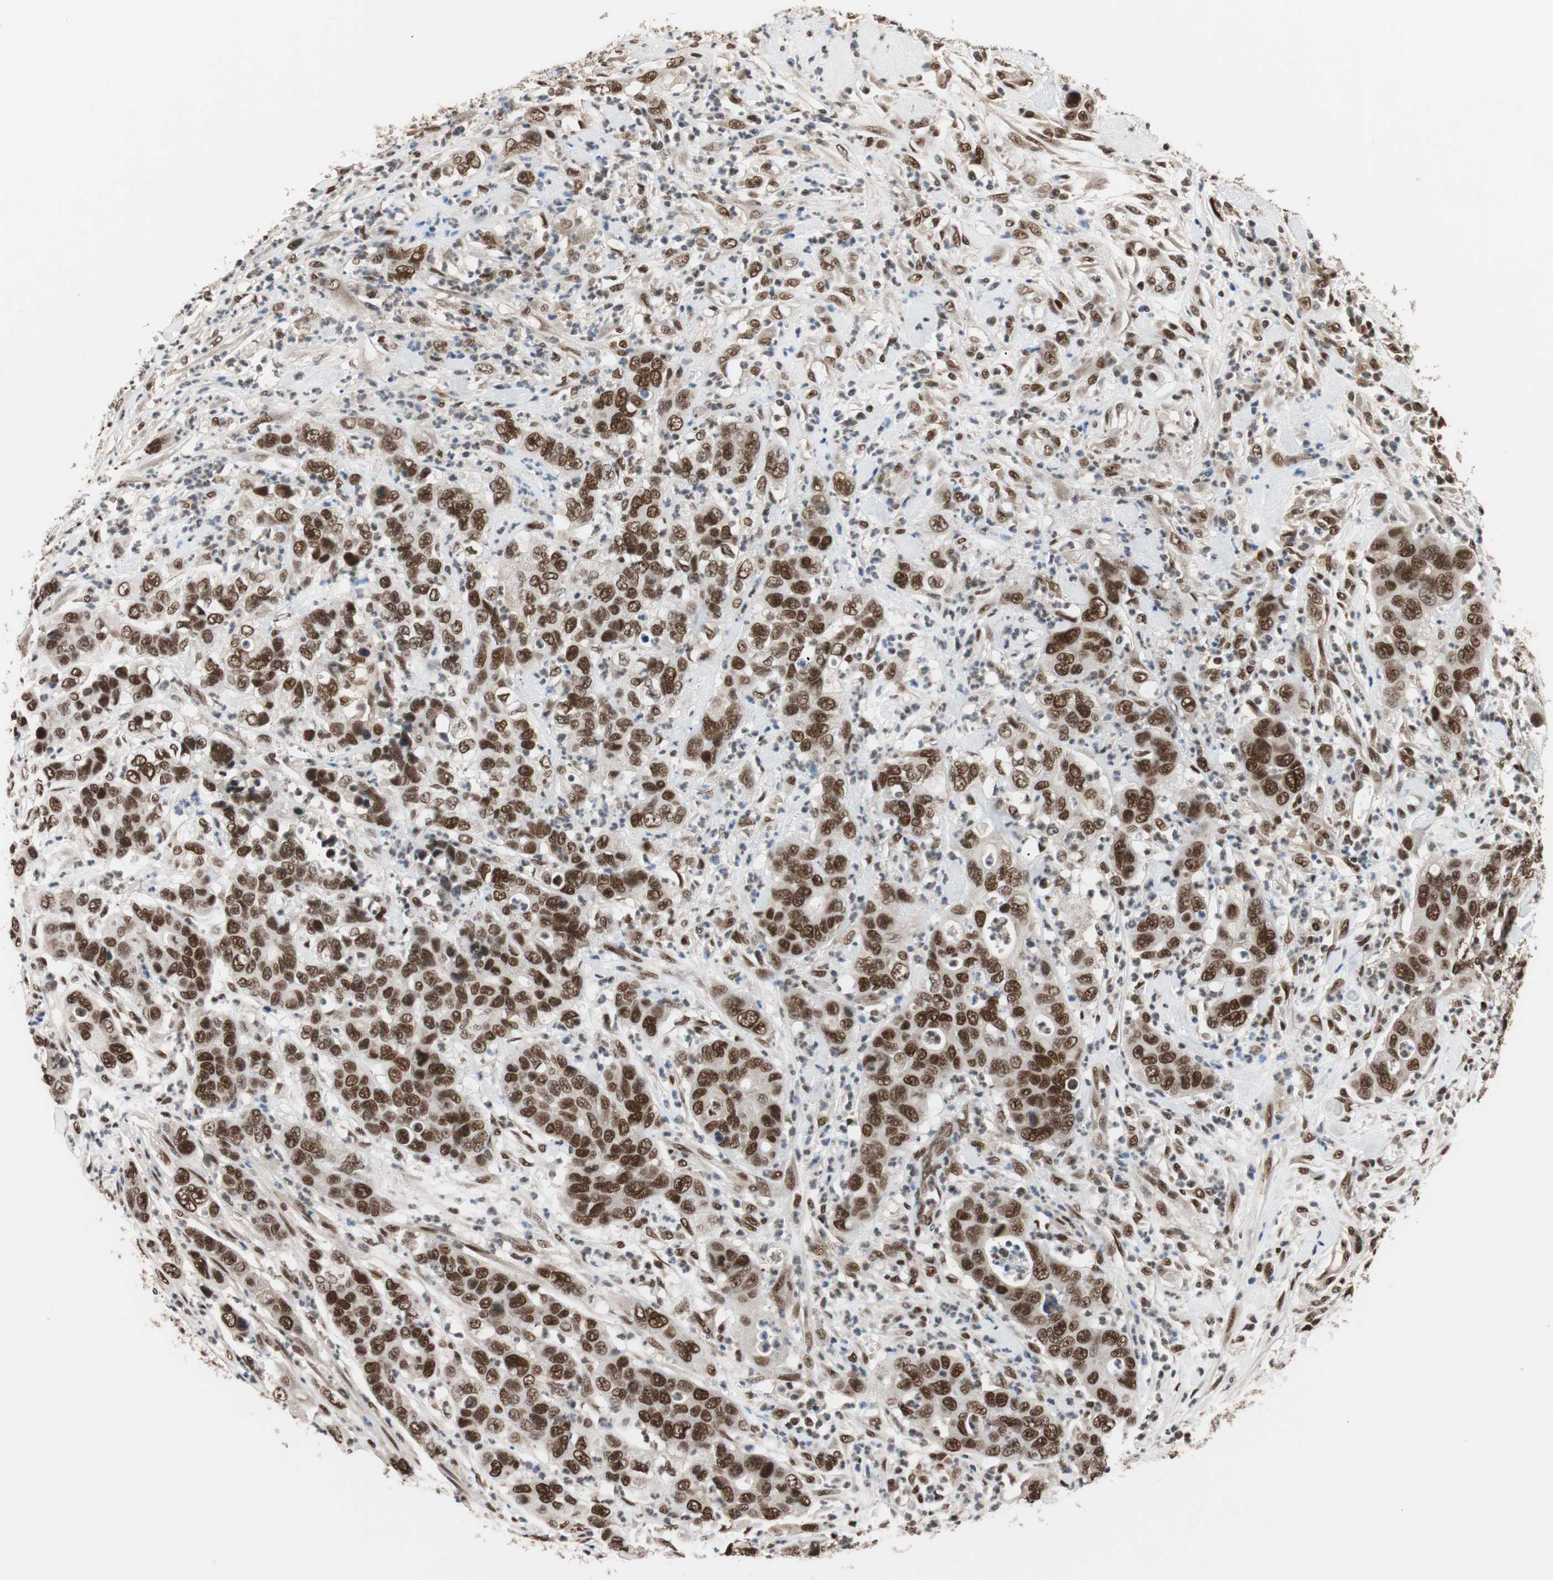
{"staining": {"intensity": "strong", "quantity": ">75%", "location": "nuclear"}, "tissue": "pancreatic cancer", "cell_type": "Tumor cells", "image_type": "cancer", "snomed": [{"axis": "morphology", "description": "Adenocarcinoma, NOS"}, {"axis": "topography", "description": "Pancreas"}], "caption": "Tumor cells show strong nuclear expression in about >75% of cells in adenocarcinoma (pancreatic). Immunohistochemistry stains the protein in brown and the nuclei are stained blue.", "gene": "CHAMP1", "patient": {"sex": "female", "age": 71}}